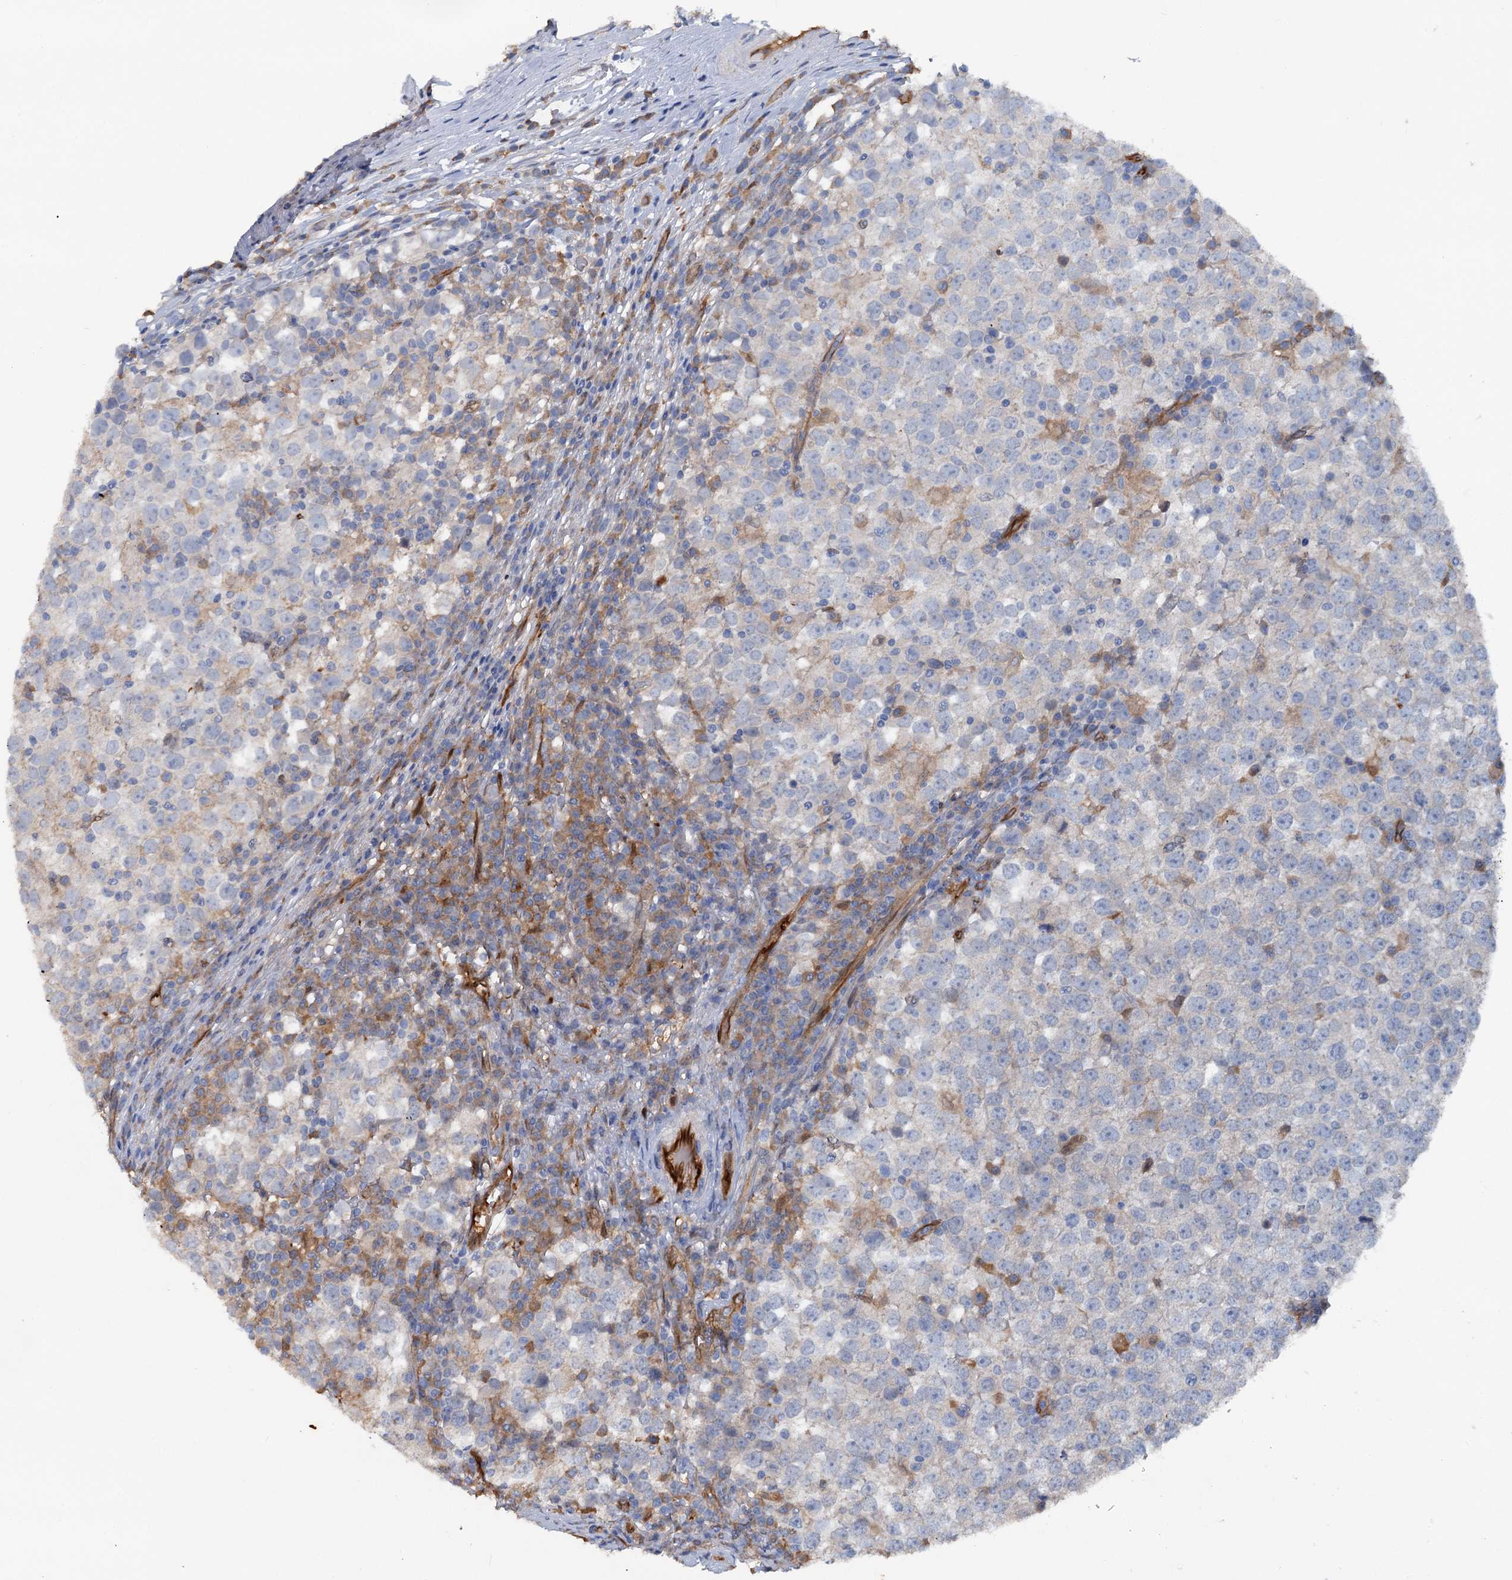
{"staining": {"intensity": "negative", "quantity": "none", "location": "none"}, "tissue": "testis cancer", "cell_type": "Tumor cells", "image_type": "cancer", "snomed": [{"axis": "morphology", "description": "Seminoma, NOS"}, {"axis": "topography", "description": "Testis"}], "caption": "Seminoma (testis) stained for a protein using immunohistochemistry (IHC) displays no positivity tumor cells.", "gene": "IL17RD", "patient": {"sex": "male", "age": 65}}